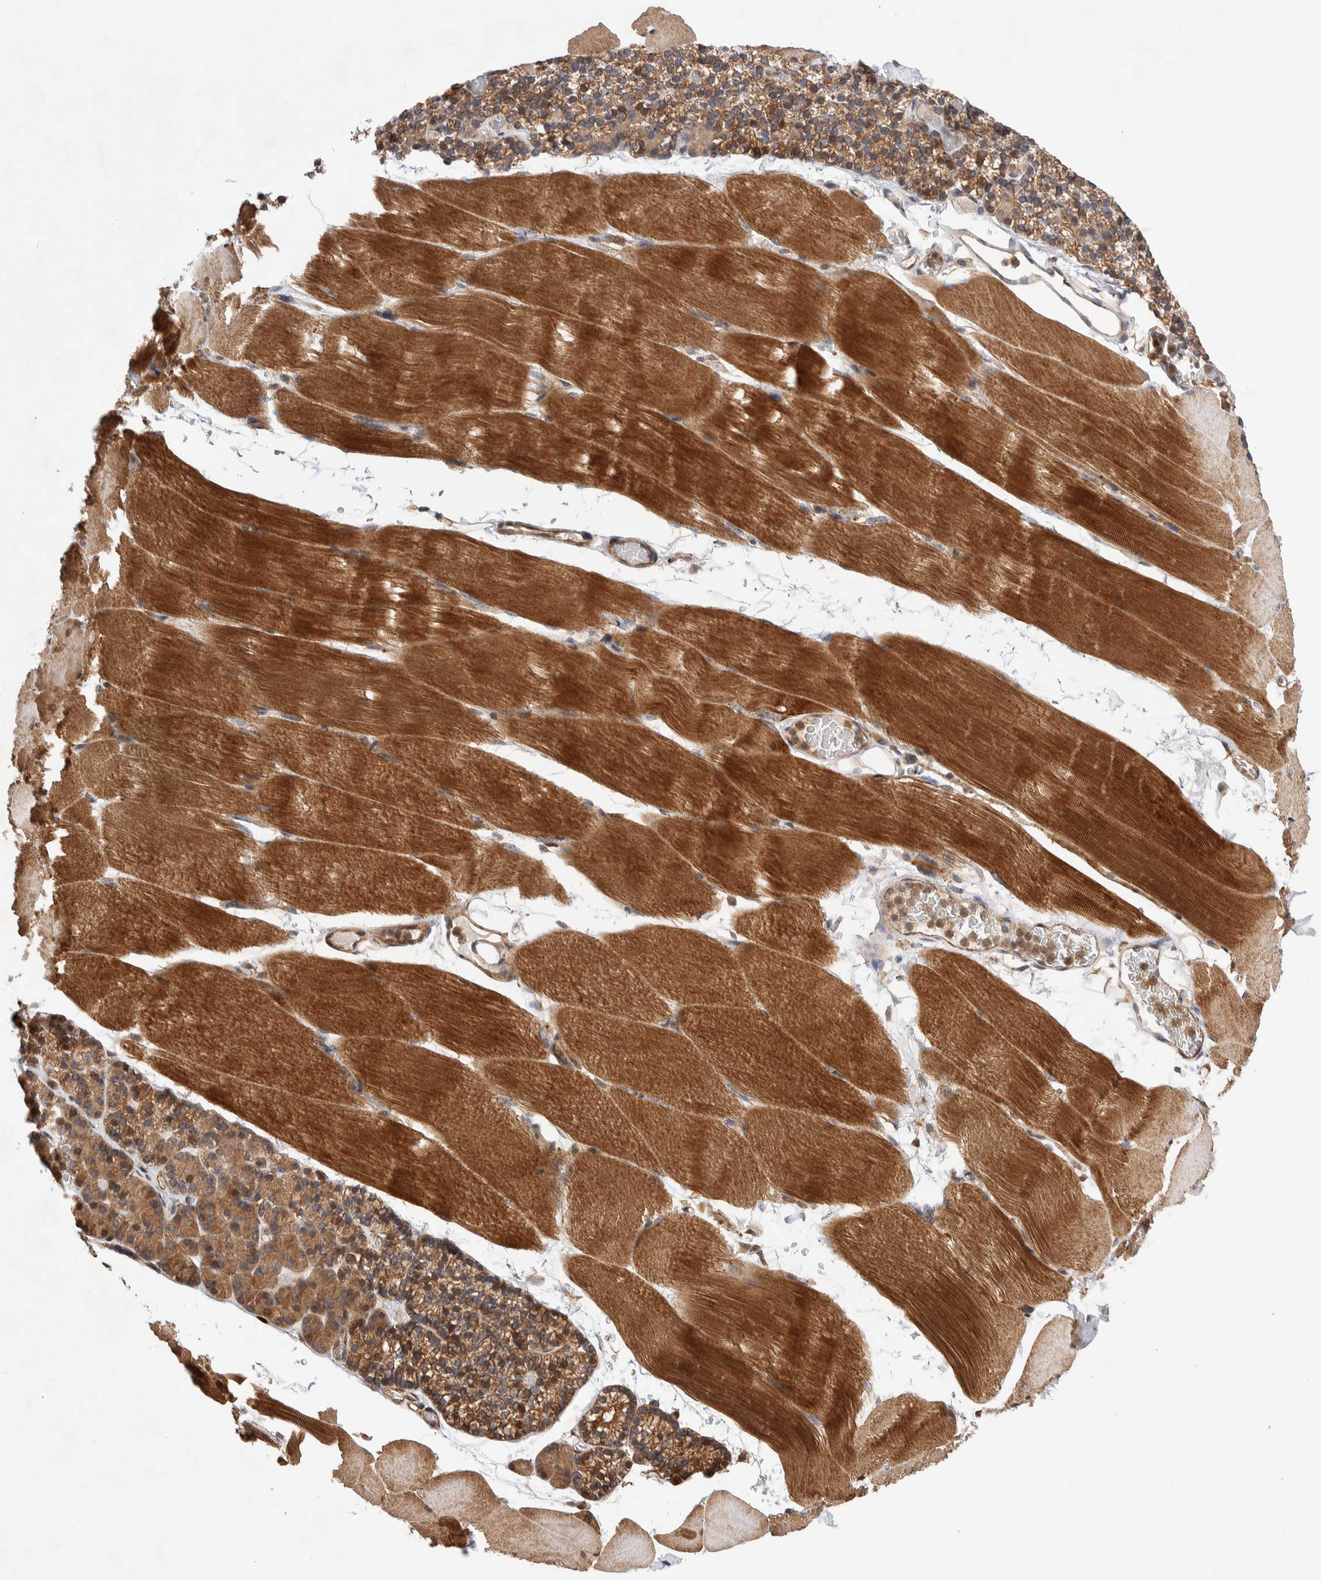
{"staining": {"intensity": "strong", "quantity": "25%-75%", "location": "cytoplasmic/membranous"}, "tissue": "skeletal muscle", "cell_type": "Myocytes", "image_type": "normal", "snomed": [{"axis": "morphology", "description": "Normal tissue, NOS"}, {"axis": "topography", "description": "Skeletal muscle"}, {"axis": "topography", "description": "Parathyroid gland"}], "caption": "The immunohistochemical stain shows strong cytoplasmic/membranous staining in myocytes of normal skeletal muscle. The protein is shown in brown color, while the nuclei are stained blue.", "gene": "LZTS1", "patient": {"sex": "female", "age": 37}}